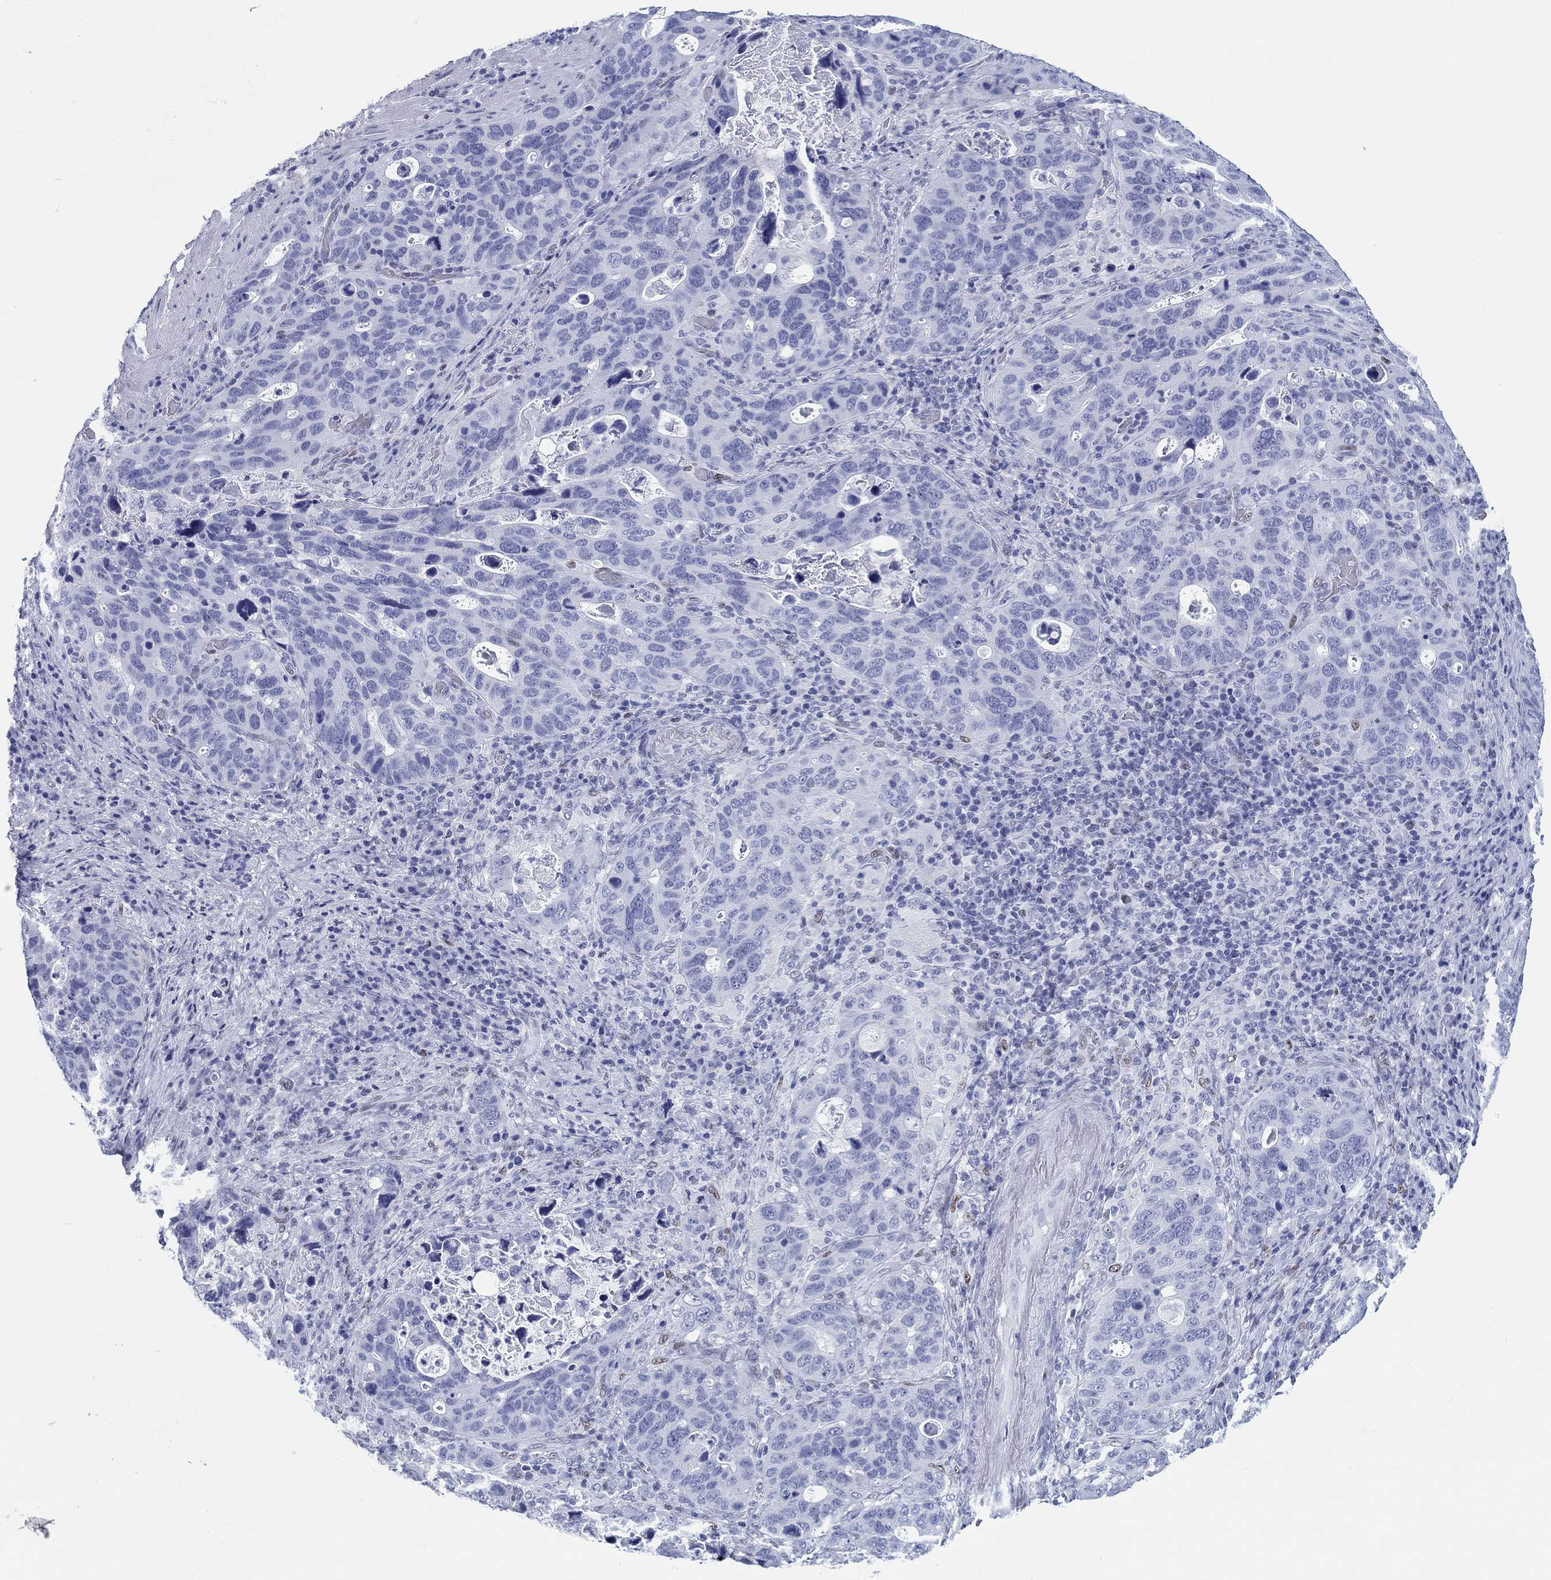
{"staining": {"intensity": "negative", "quantity": "none", "location": "none"}, "tissue": "stomach cancer", "cell_type": "Tumor cells", "image_type": "cancer", "snomed": [{"axis": "morphology", "description": "Adenocarcinoma, NOS"}, {"axis": "topography", "description": "Stomach"}], "caption": "Tumor cells are negative for brown protein staining in stomach cancer.", "gene": "H1-1", "patient": {"sex": "male", "age": 54}}